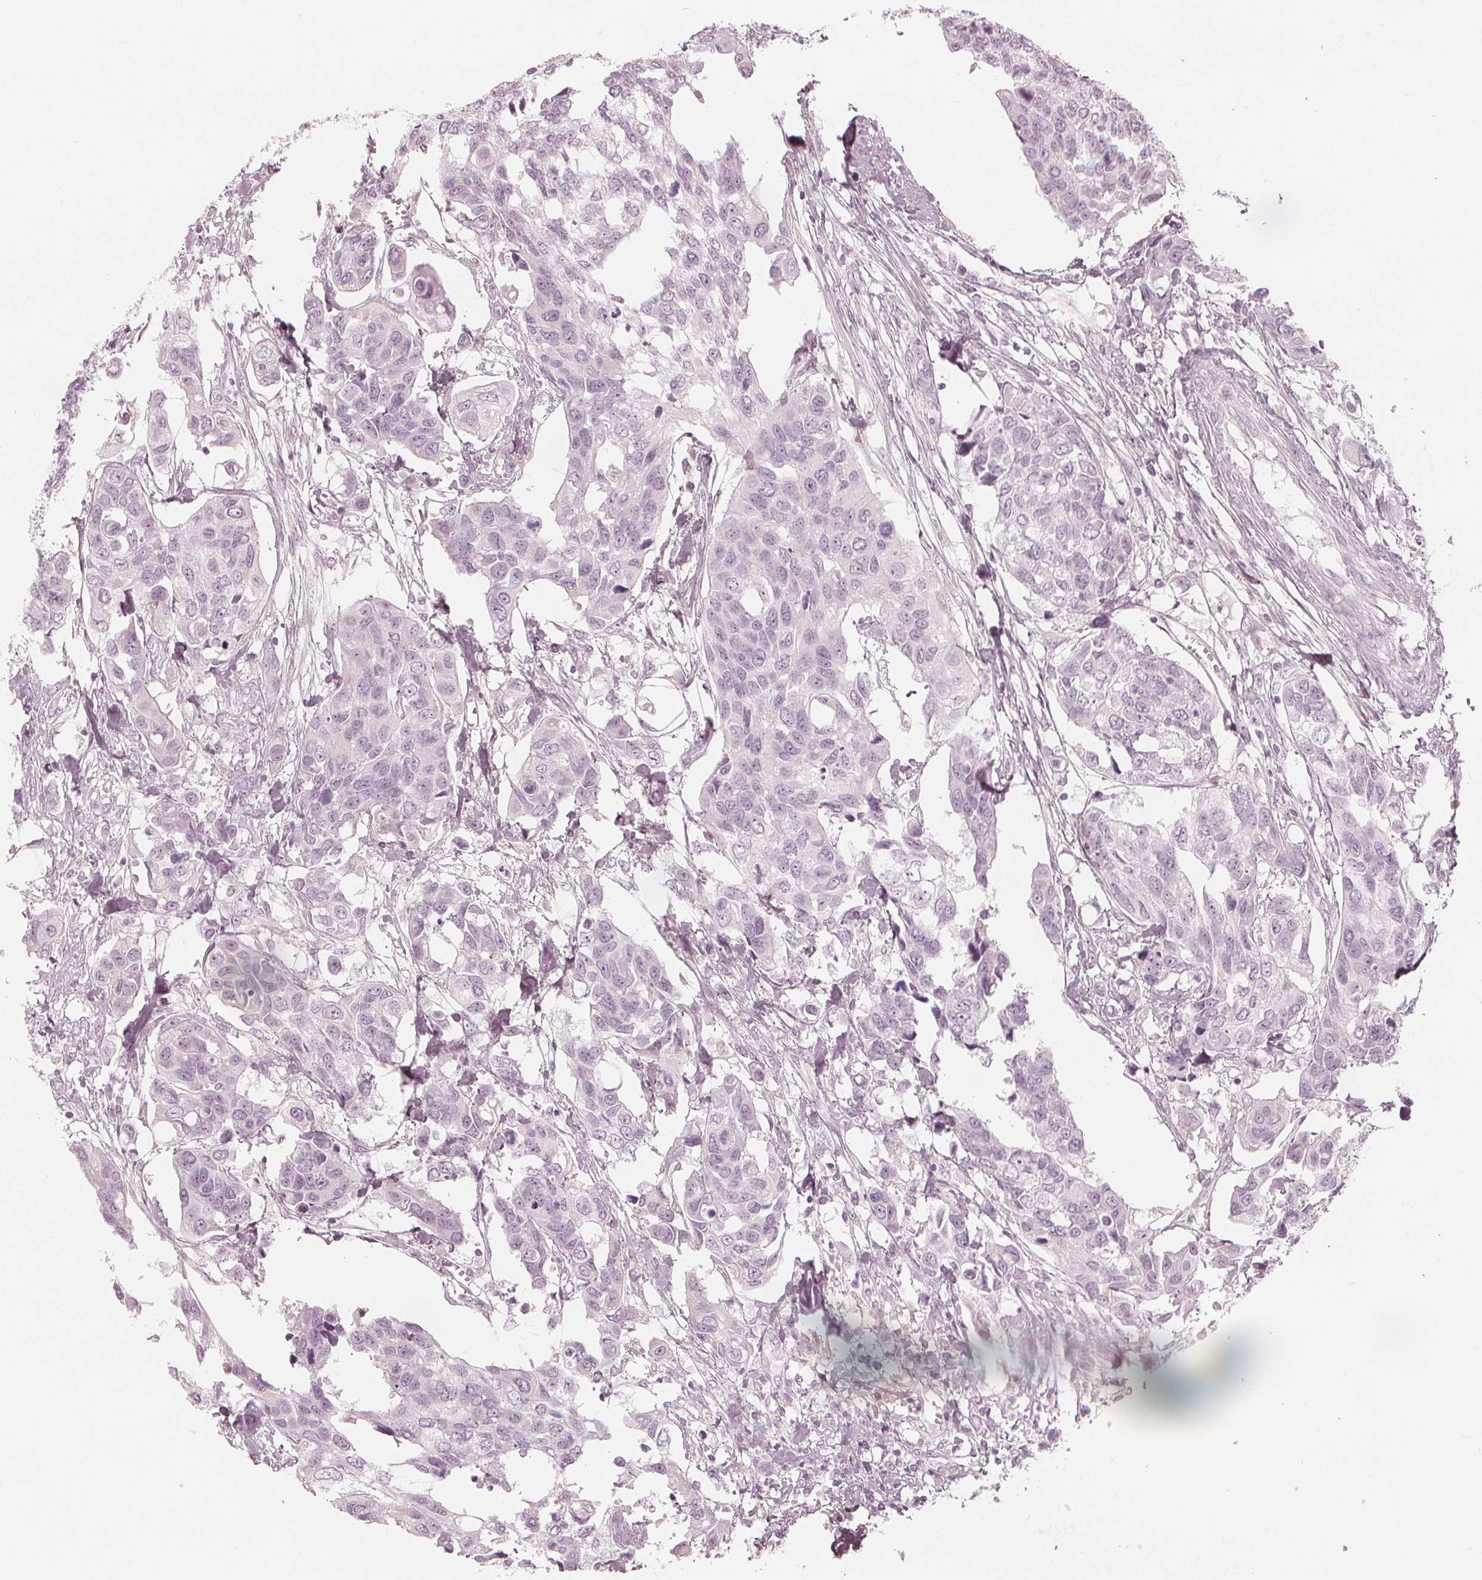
{"staining": {"intensity": "negative", "quantity": "none", "location": "none"}, "tissue": "urothelial cancer", "cell_type": "Tumor cells", "image_type": "cancer", "snomed": [{"axis": "morphology", "description": "Urothelial carcinoma, High grade"}, {"axis": "topography", "description": "Urinary bladder"}], "caption": "DAB immunohistochemical staining of urothelial cancer shows no significant positivity in tumor cells.", "gene": "PAEP", "patient": {"sex": "male", "age": 60}}